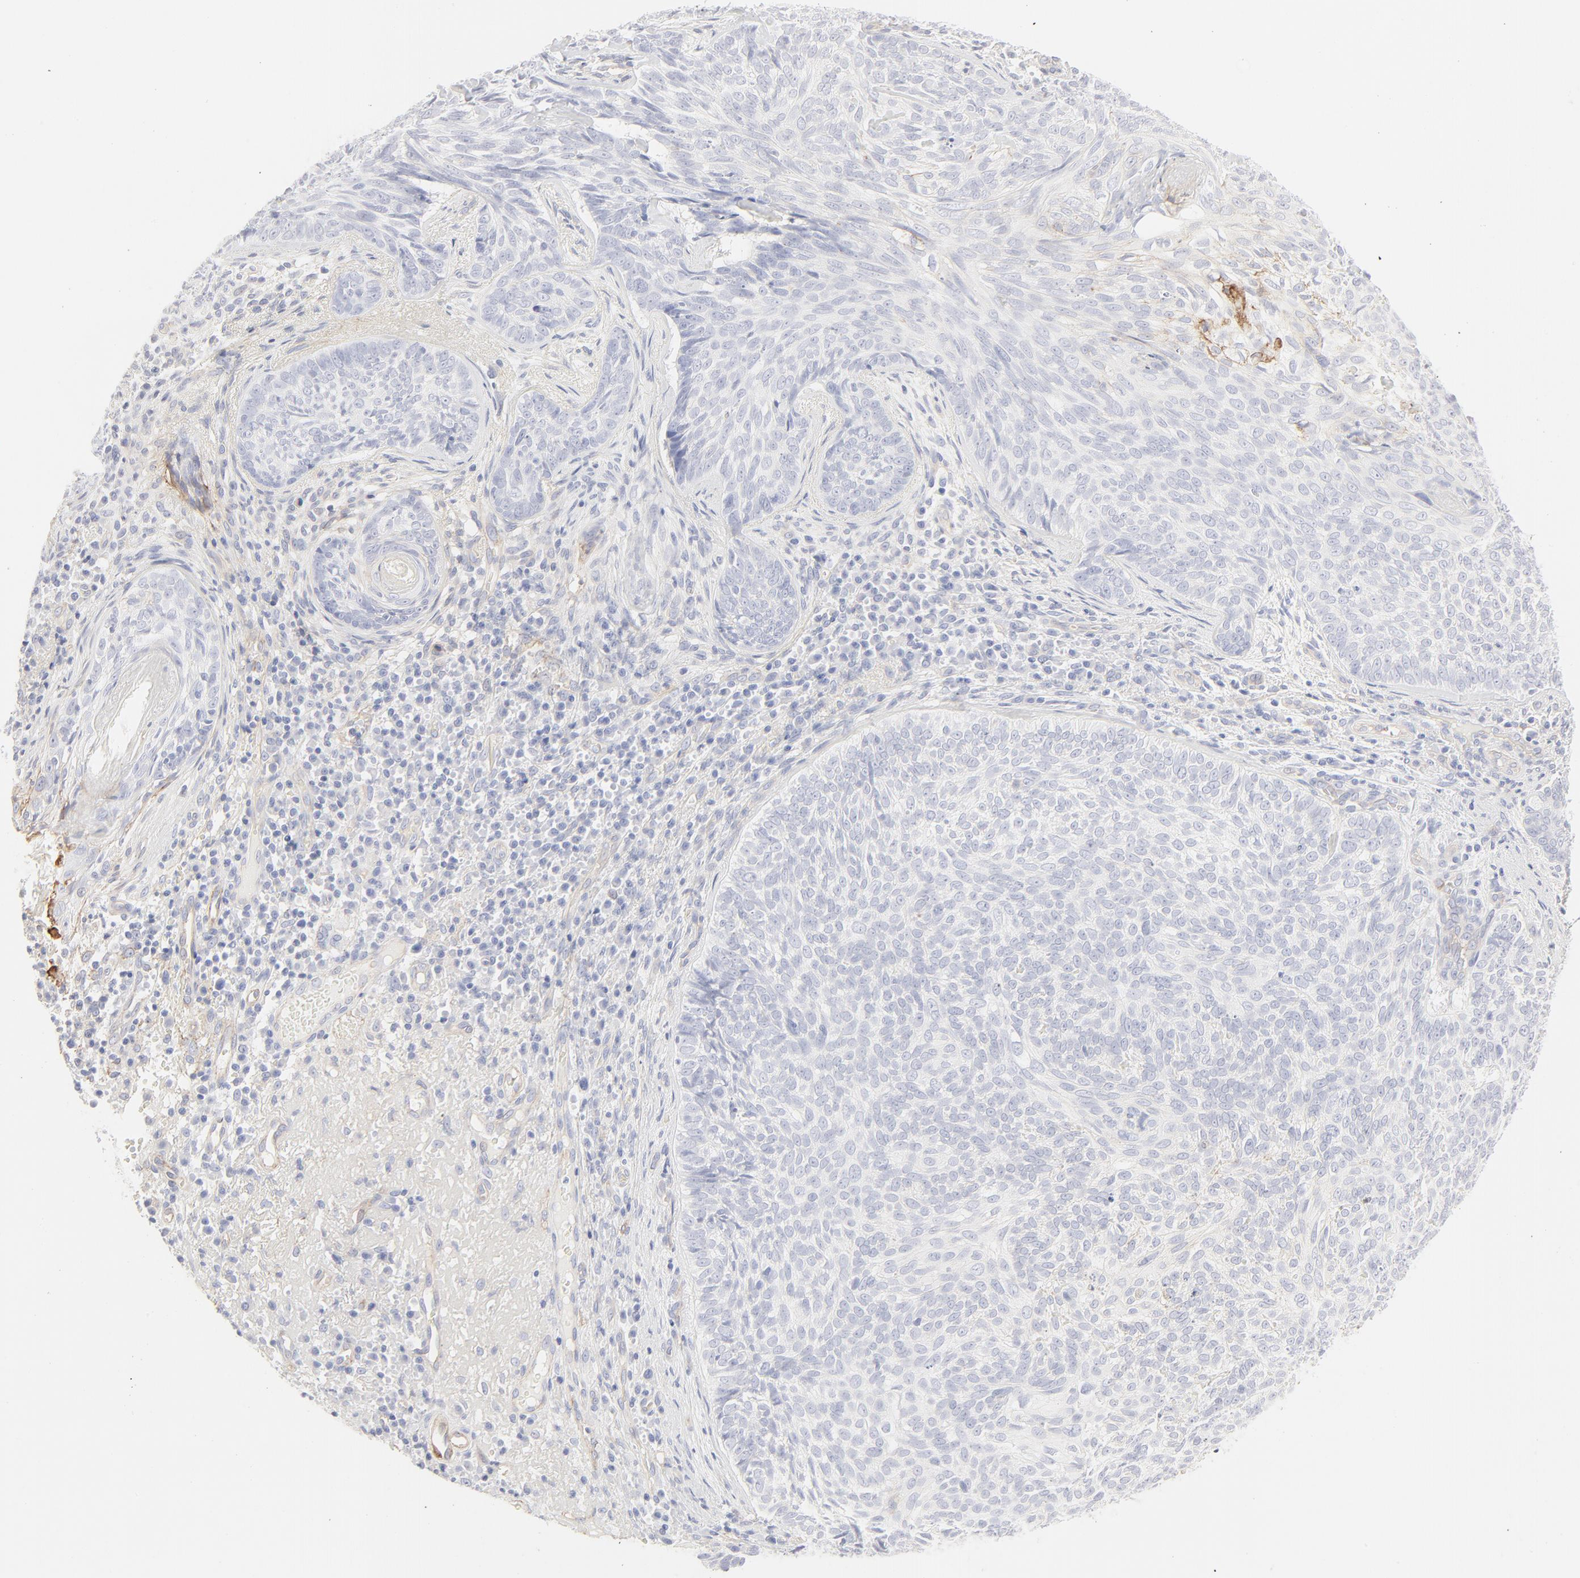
{"staining": {"intensity": "negative", "quantity": "none", "location": "none"}, "tissue": "skin cancer", "cell_type": "Tumor cells", "image_type": "cancer", "snomed": [{"axis": "morphology", "description": "Basal cell carcinoma"}, {"axis": "topography", "description": "Skin"}], "caption": "The immunohistochemistry (IHC) image has no significant staining in tumor cells of basal cell carcinoma (skin) tissue.", "gene": "ITGA5", "patient": {"sex": "male", "age": 72}}